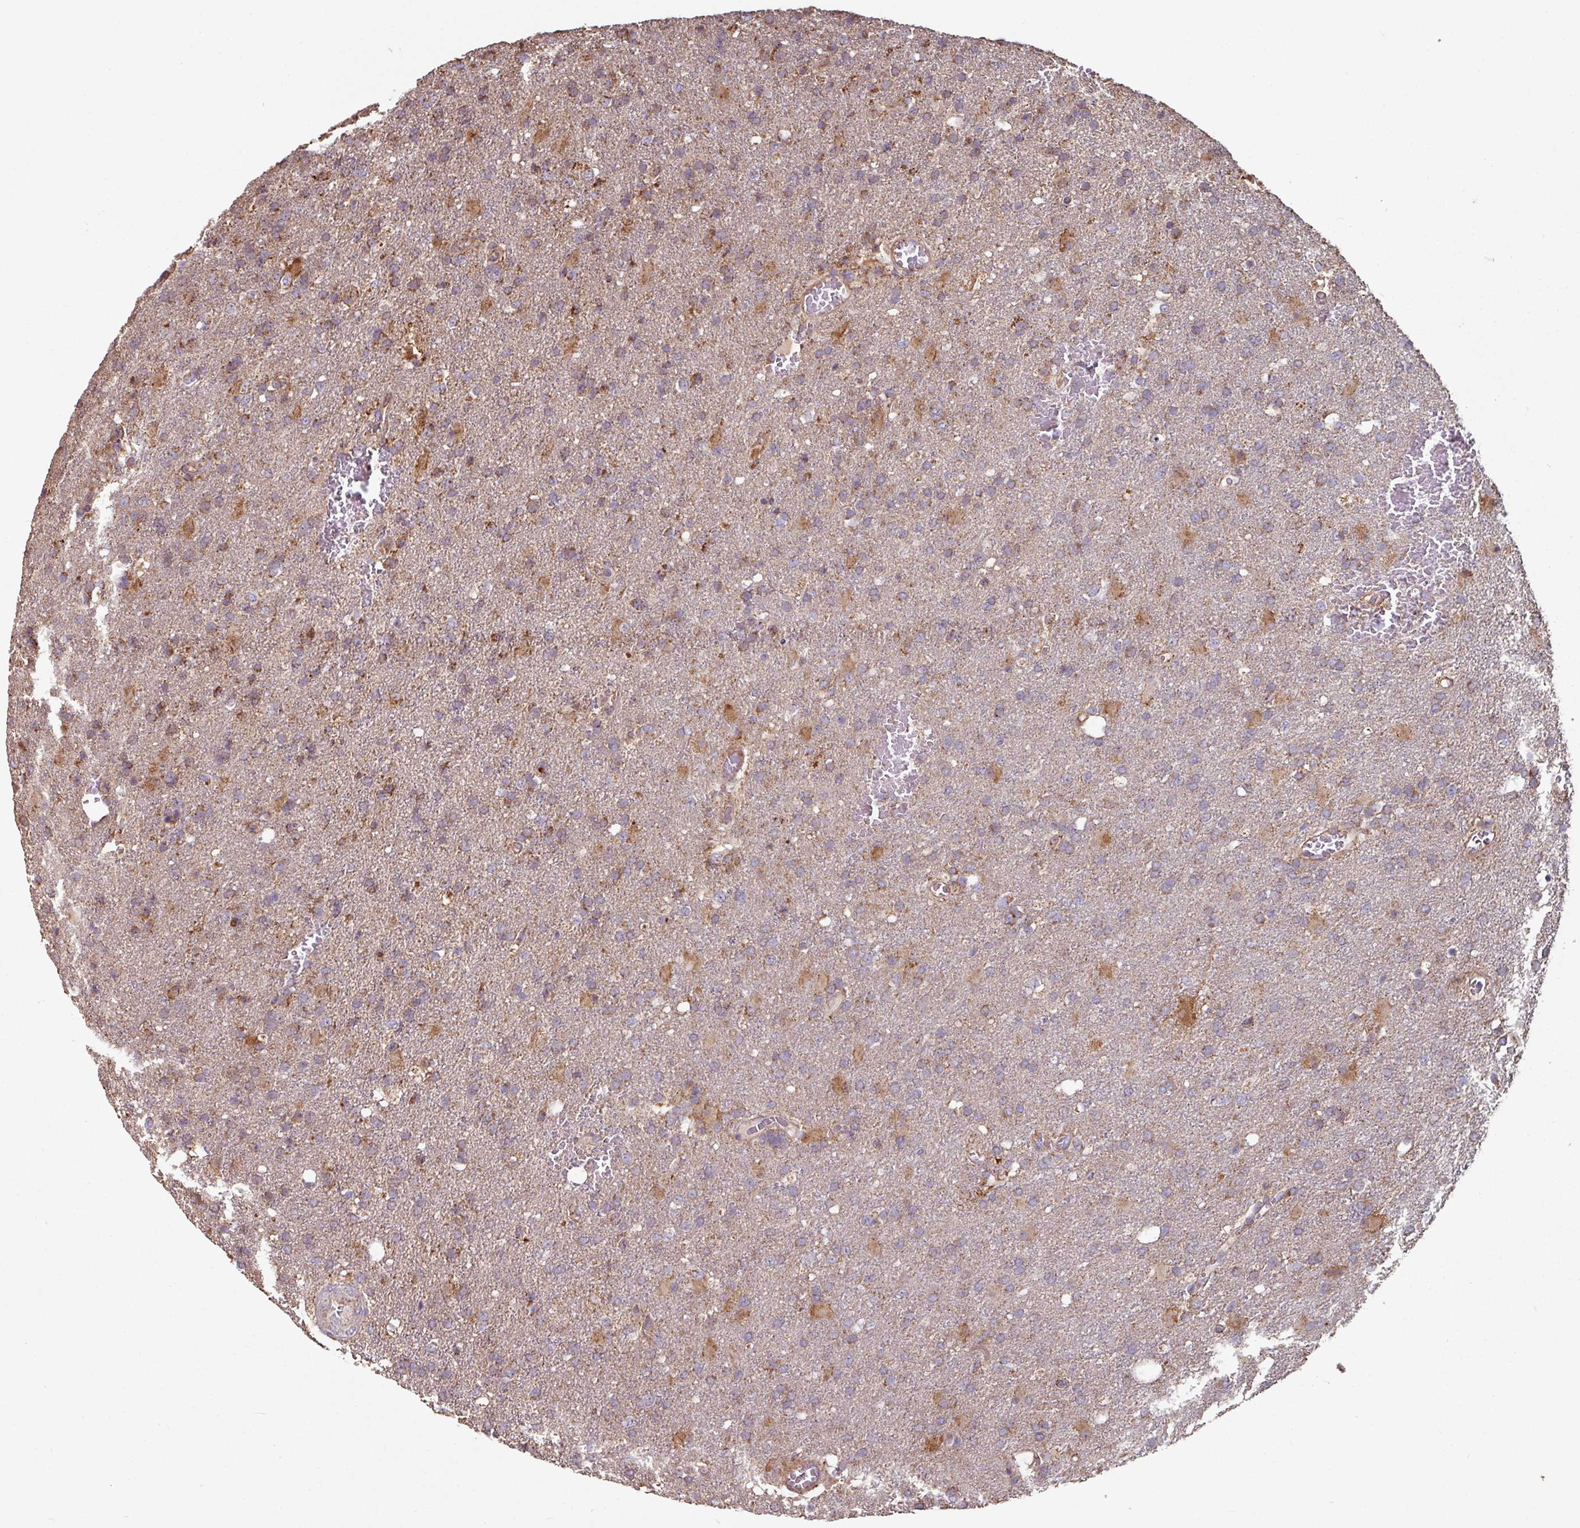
{"staining": {"intensity": "moderate", "quantity": "25%-75%", "location": "cytoplasmic/membranous"}, "tissue": "glioma", "cell_type": "Tumor cells", "image_type": "cancer", "snomed": [{"axis": "morphology", "description": "Glioma, malignant, High grade"}, {"axis": "topography", "description": "Brain"}], "caption": "Human malignant glioma (high-grade) stained with a protein marker reveals moderate staining in tumor cells.", "gene": "OR2D3", "patient": {"sex": "female", "age": 74}}